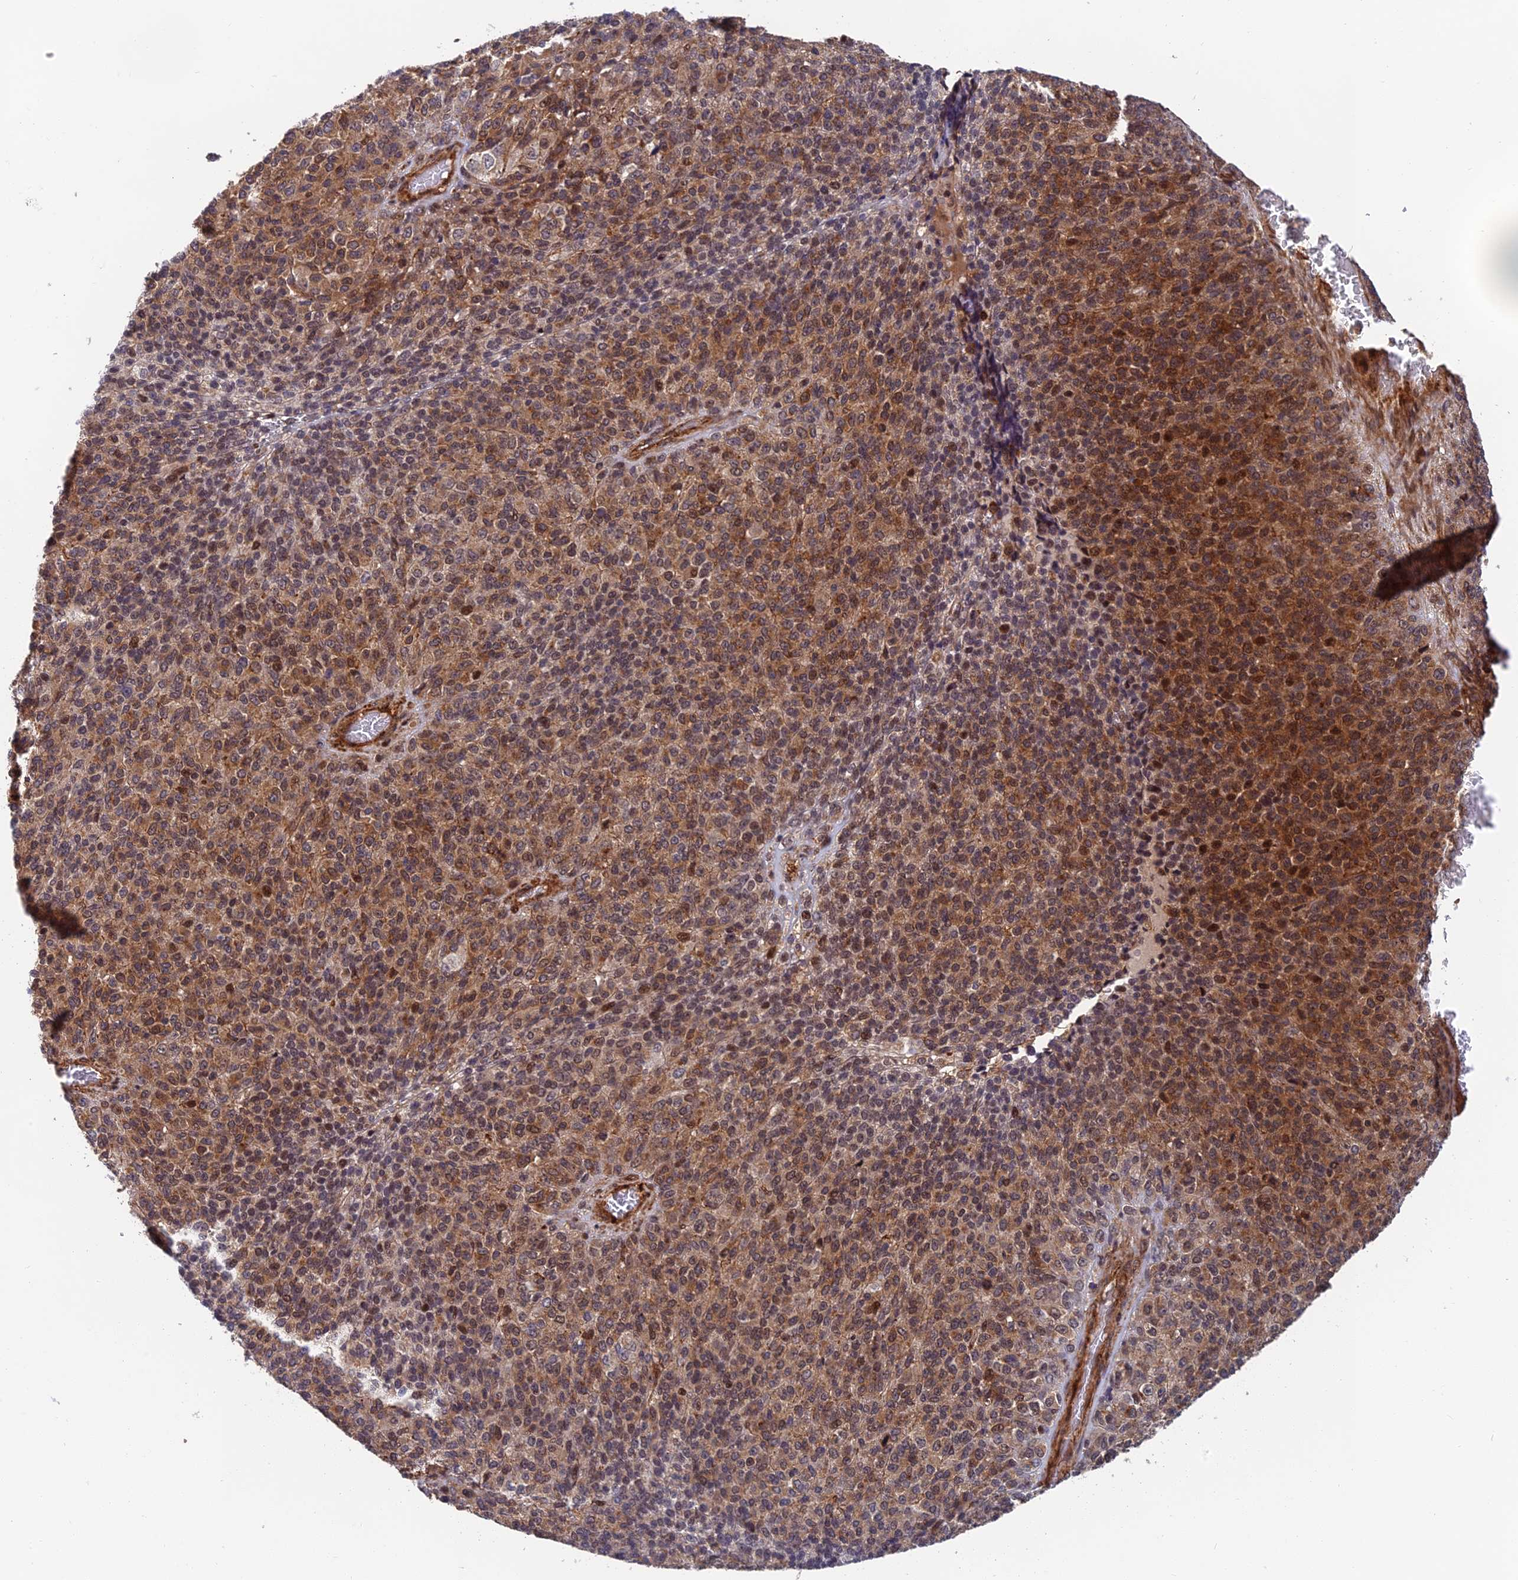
{"staining": {"intensity": "moderate", "quantity": "25%-75%", "location": "cytoplasmic/membranous"}, "tissue": "melanoma", "cell_type": "Tumor cells", "image_type": "cancer", "snomed": [{"axis": "morphology", "description": "Malignant melanoma, Metastatic site"}, {"axis": "topography", "description": "Brain"}], "caption": "About 25%-75% of tumor cells in melanoma demonstrate moderate cytoplasmic/membranous protein positivity as visualized by brown immunohistochemical staining.", "gene": "OSBPL1A", "patient": {"sex": "female", "age": 56}}